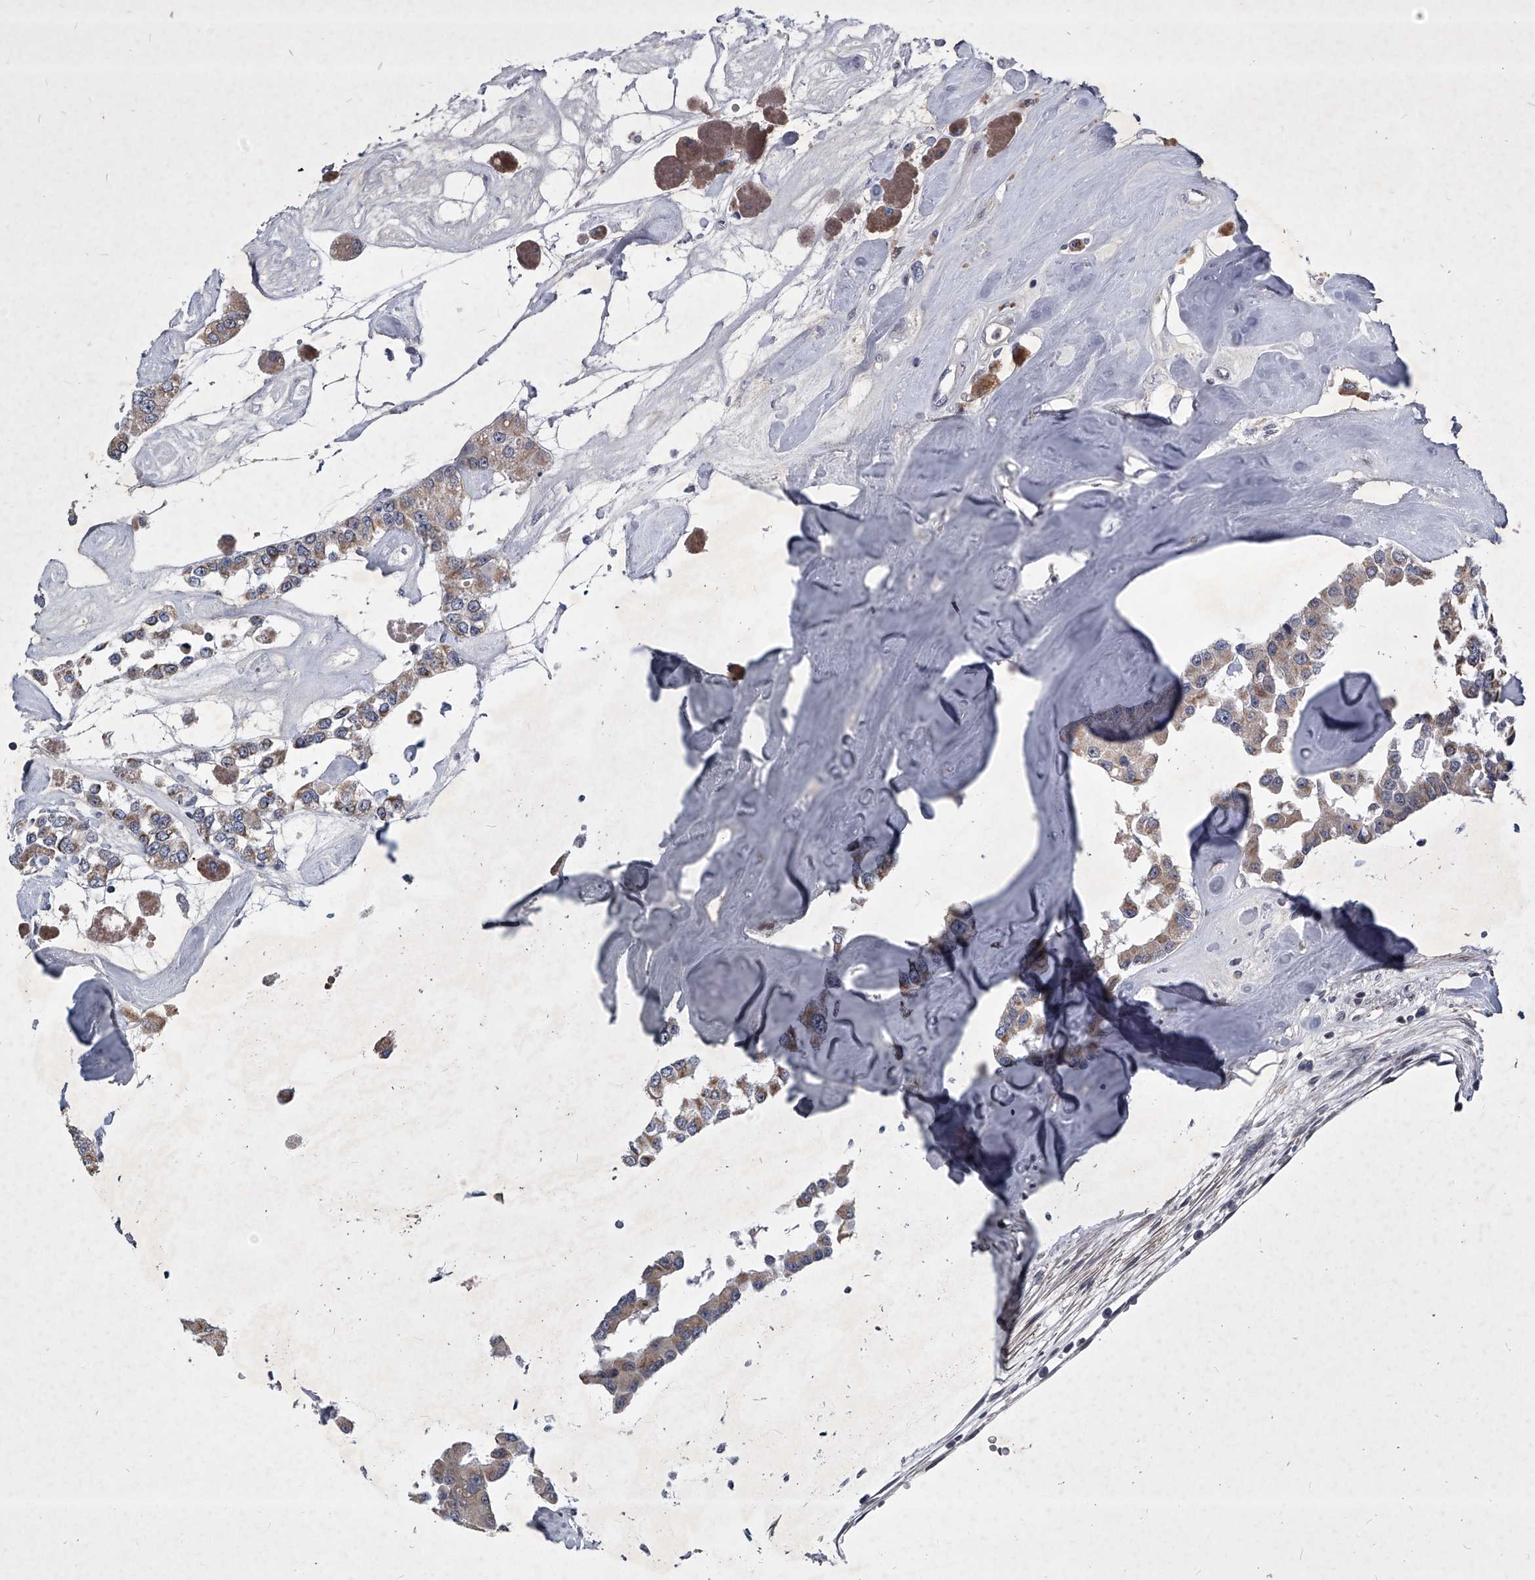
{"staining": {"intensity": "weak", "quantity": ">75%", "location": "cytoplasmic/membranous"}, "tissue": "carcinoid", "cell_type": "Tumor cells", "image_type": "cancer", "snomed": [{"axis": "morphology", "description": "Carcinoid, malignant, NOS"}, {"axis": "topography", "description": "Pancreas"}], "caption": "Malignant carcinoid stained with DAB immunohistochemistry reveals low levels of weak cytoplasmic/membranous expression in approximately >75% of tumor cells. (brown staining indicates protein expression, while blue staining denotes nuclei).", "gene": "ZNF76", "patient": {"sex": "male", "age": 41}}